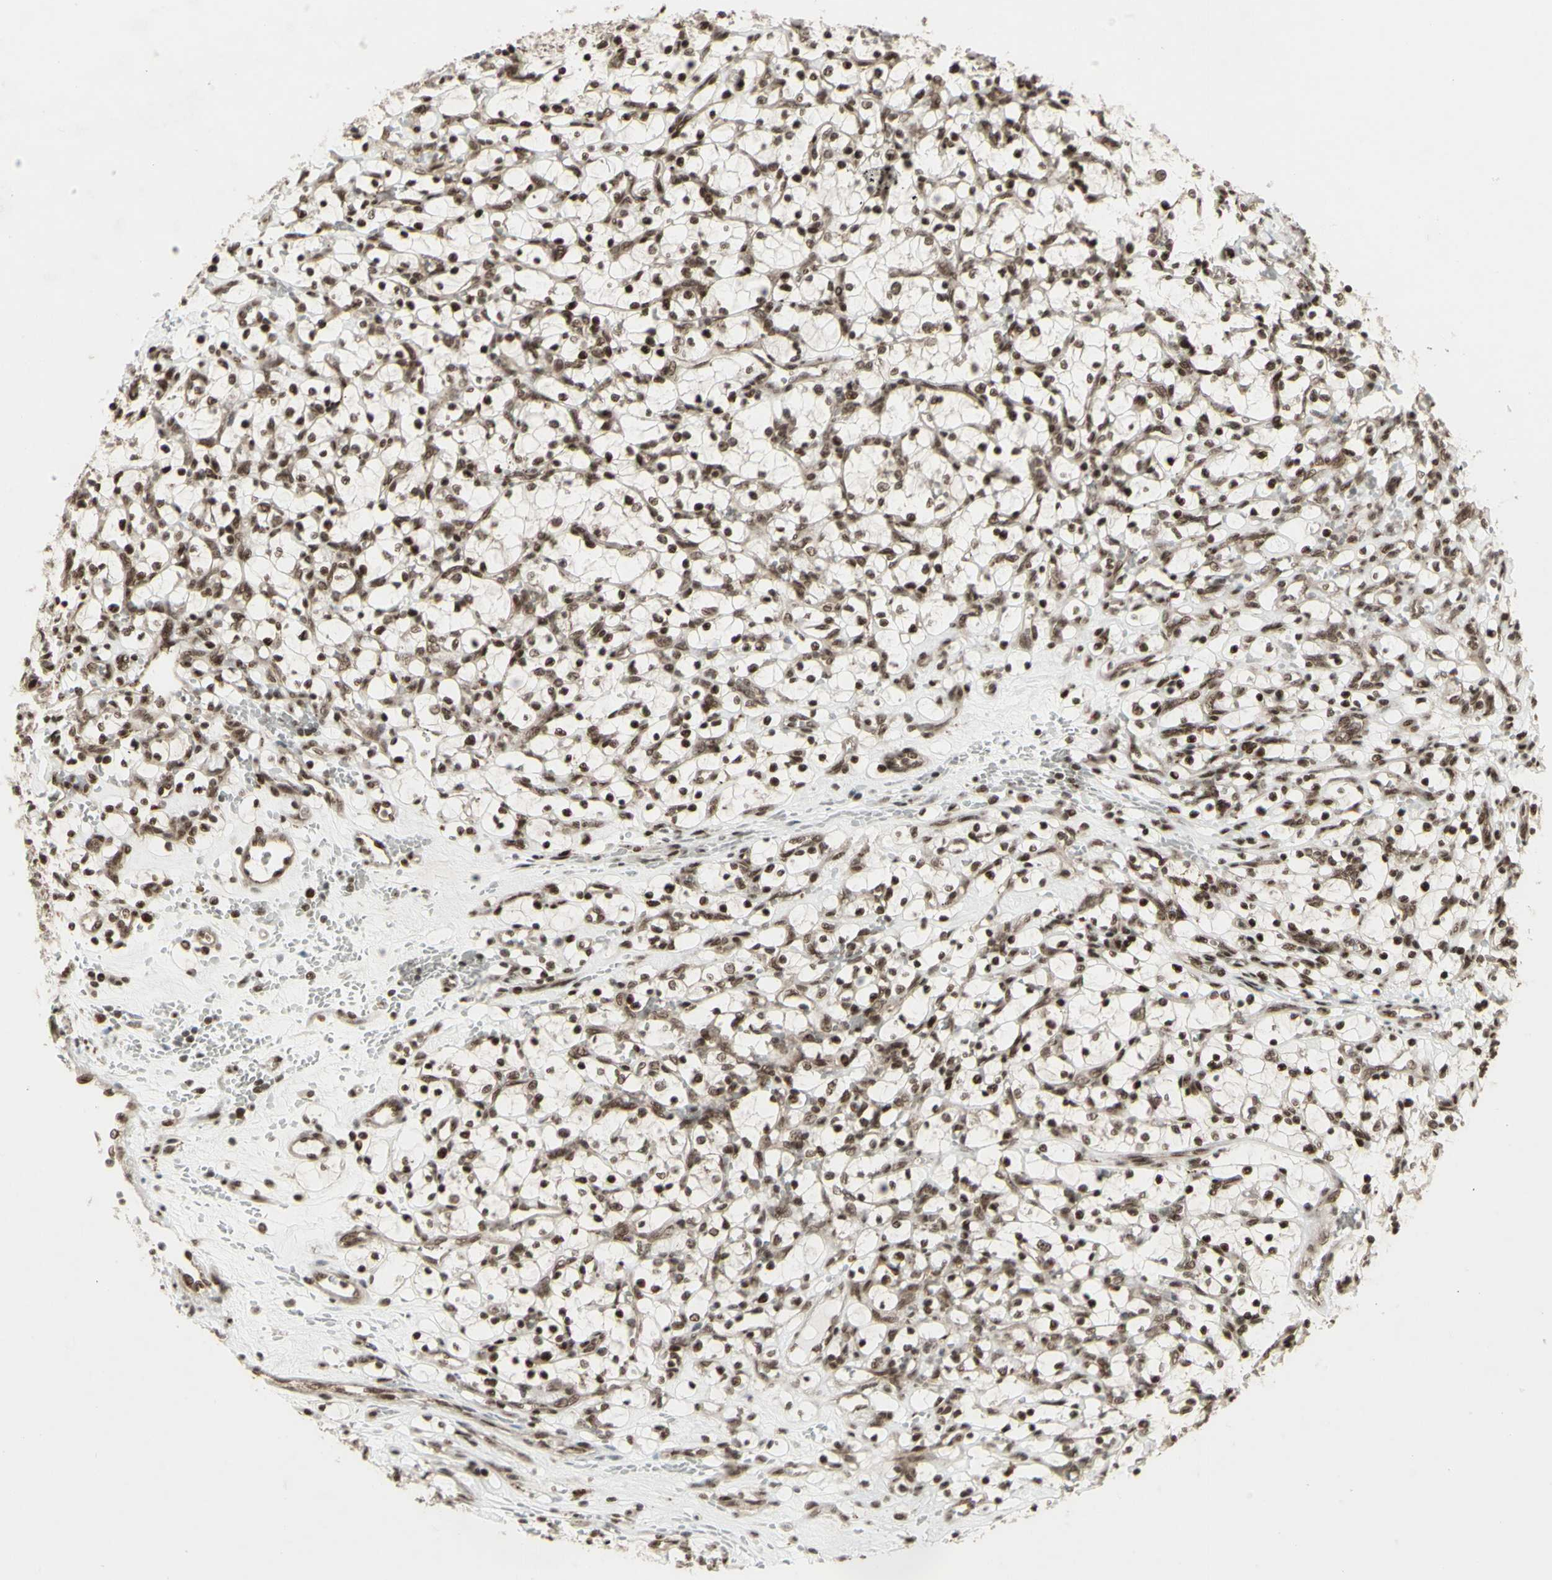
{"staining": {"intensity": "moderate", "quantity": ">75%", "location": "cytoplasmic/membranous,nuclear"}, "tissue": "renal cancer", "cell_type": "Tumor cells", "image_type": "cancer", "snomed": [{"axis": "morphology", "description": "Adenocarcinoma, NOS"}, {"axis": "topography", "description": "Kidney"}], "caption": "Renal cancer stained for a protein (brown) demonstrates moderate cytoplasmic/membranous and nuclear positive positivity in about >75% of tumor cells.", "gene": "CBX1", "patient": {"sex": "female", "age": 69}}